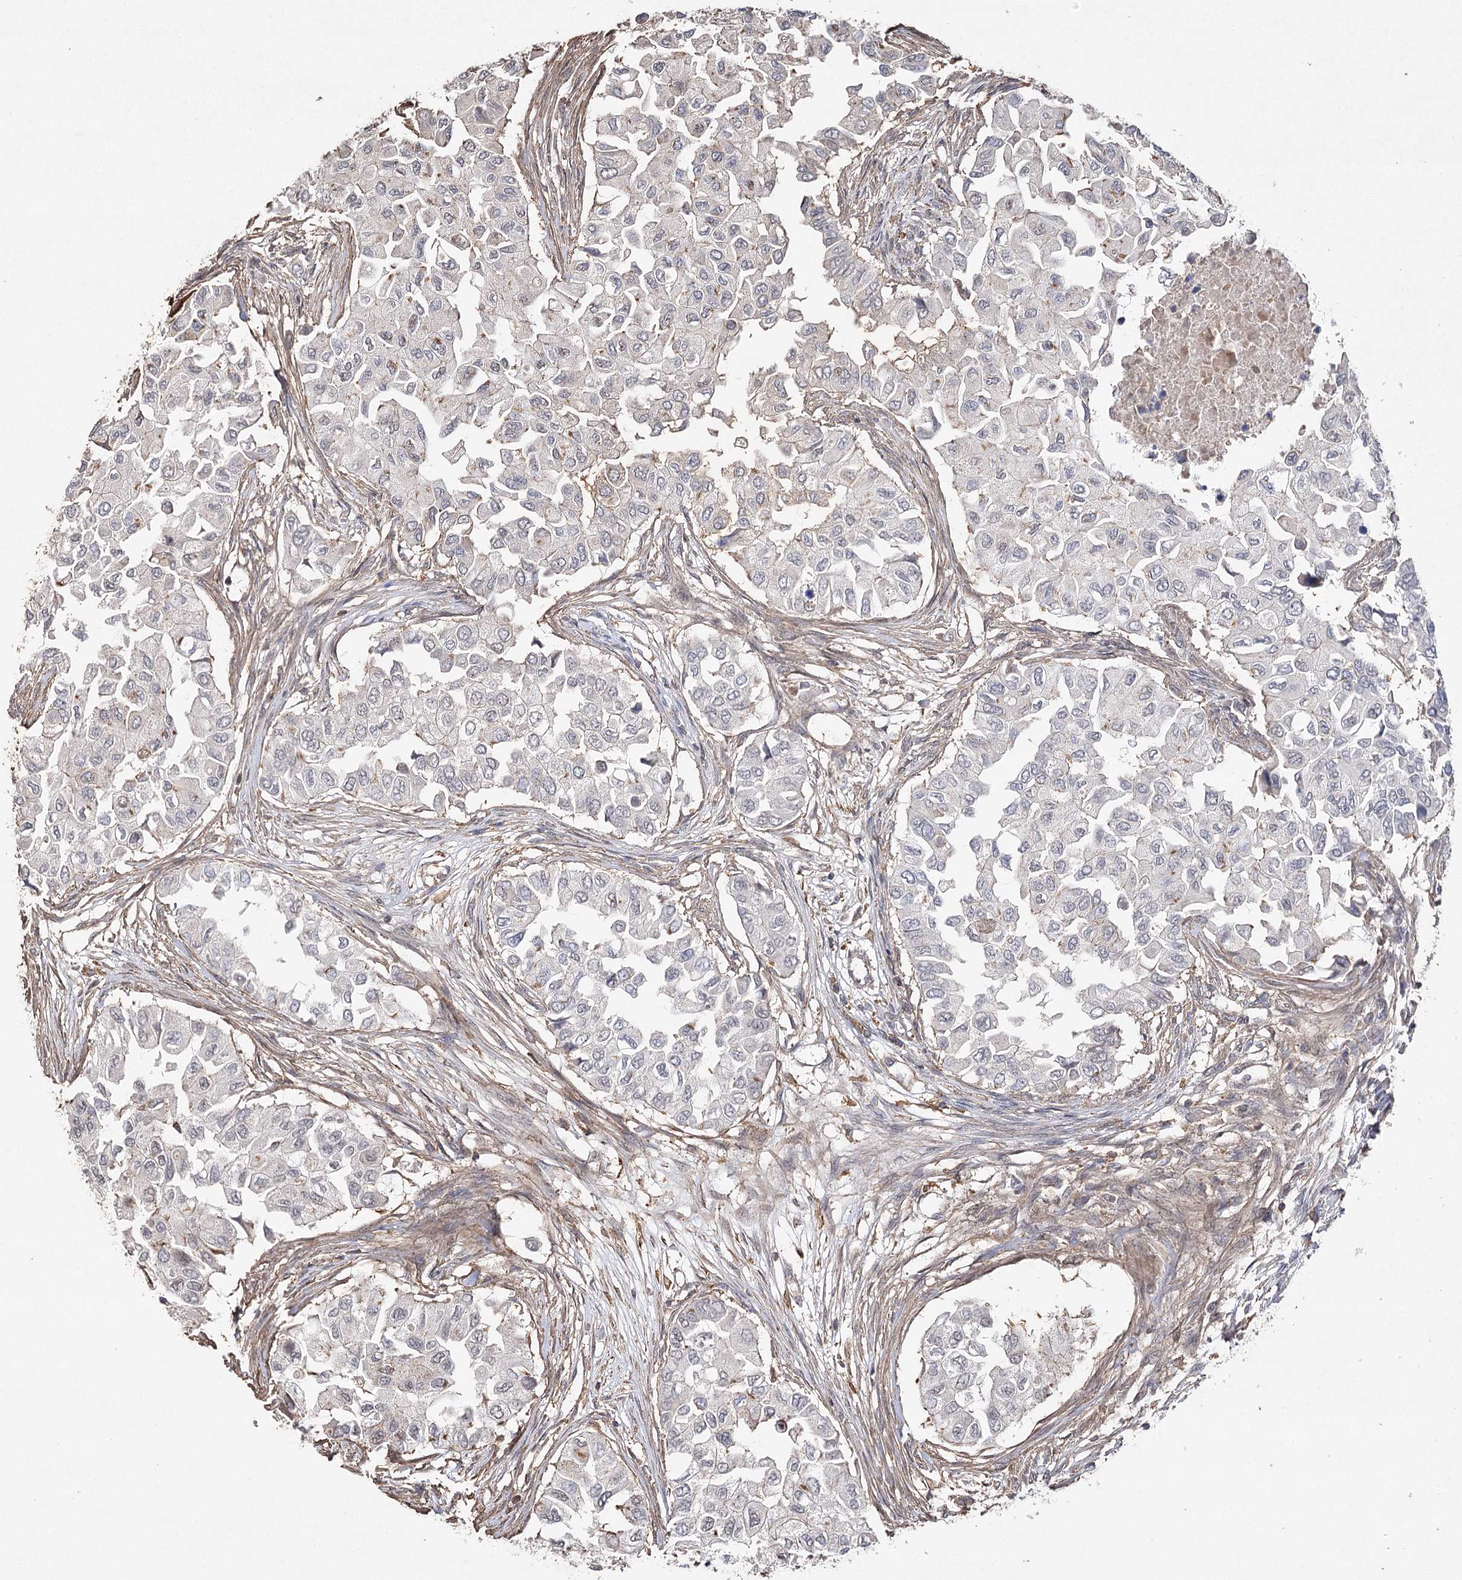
{"staining": {"intensity": "weak", "quantity": "<25%", "location": "cytoplasmic/membranous"}, "tissue": "breast cancer", "cell_type": "Tumor cells", "image_type": "cancer", "snomed": [{"axis": "morphology", "description": "Normal tissue, NOS"}, {"axis": "morphology", "description": "Duct carcinoma"}, {"axis": "topography", "description": "Breast"}], "caption": "Immunohistochemical staining of breast cancer demonstrates no significant positivity in tumor cells.", "gene": "OBSL1", "patient": {"sex": "female", "age": 49}}